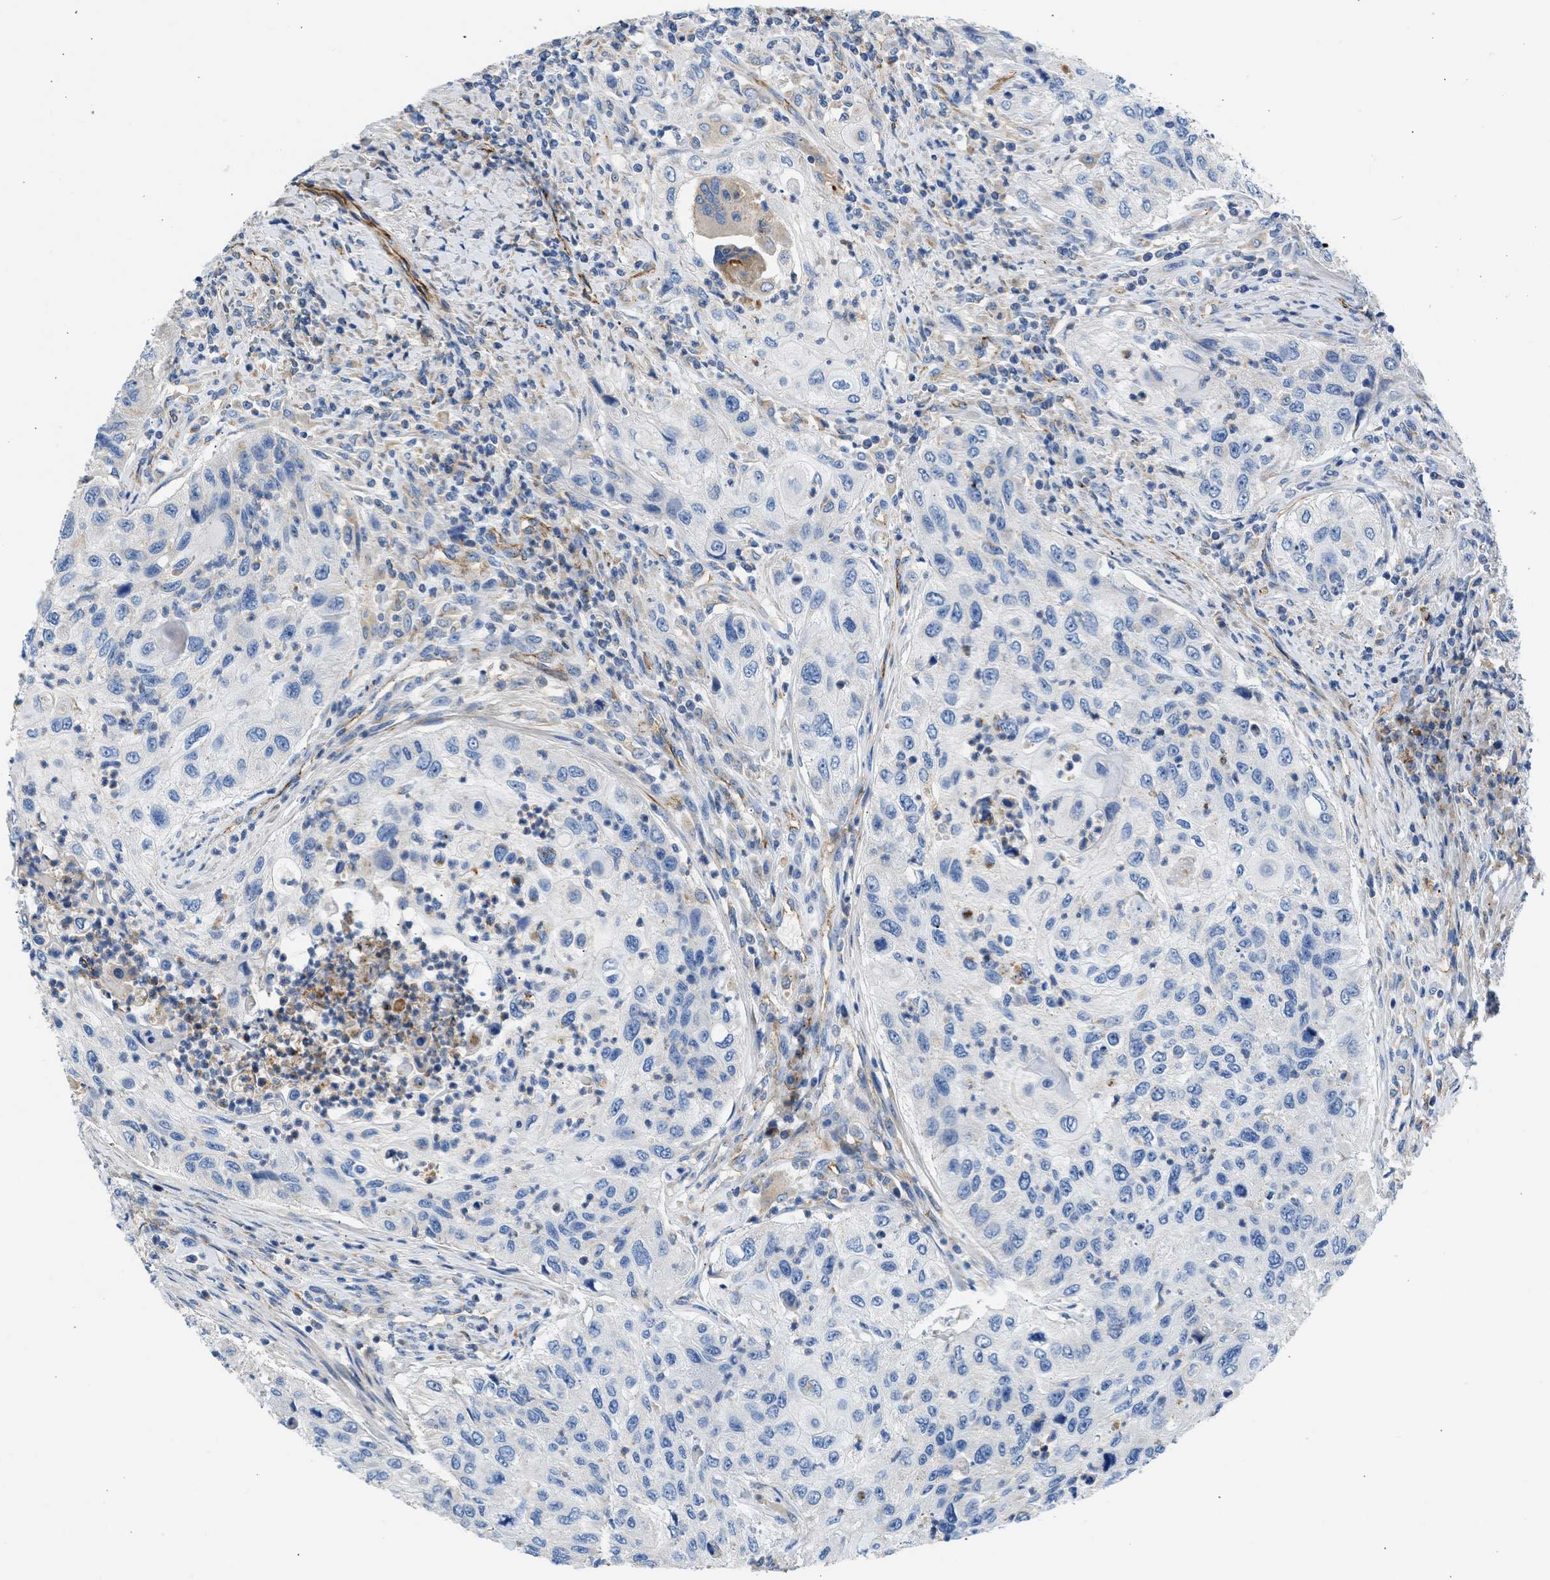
{"staining": {"intensity": "negative", "quantity": "none", "location": "none"}, "tissue": "urothelial cancer", "cell_type": "Tumor cells", "image_type": "cancer", "snomed": [{"axis": "morphology", "description": "Urothelial carcinoma, High grade"}, {"axis": "topography", "description": "Urinary bladder"}], "caption": "The immunohistochemistry photomicrograph has no significant staining in tumor cells of urothelial cancer tissue.", "gene": "ULK4", "patient": {"sex": "female", "age": 60}}